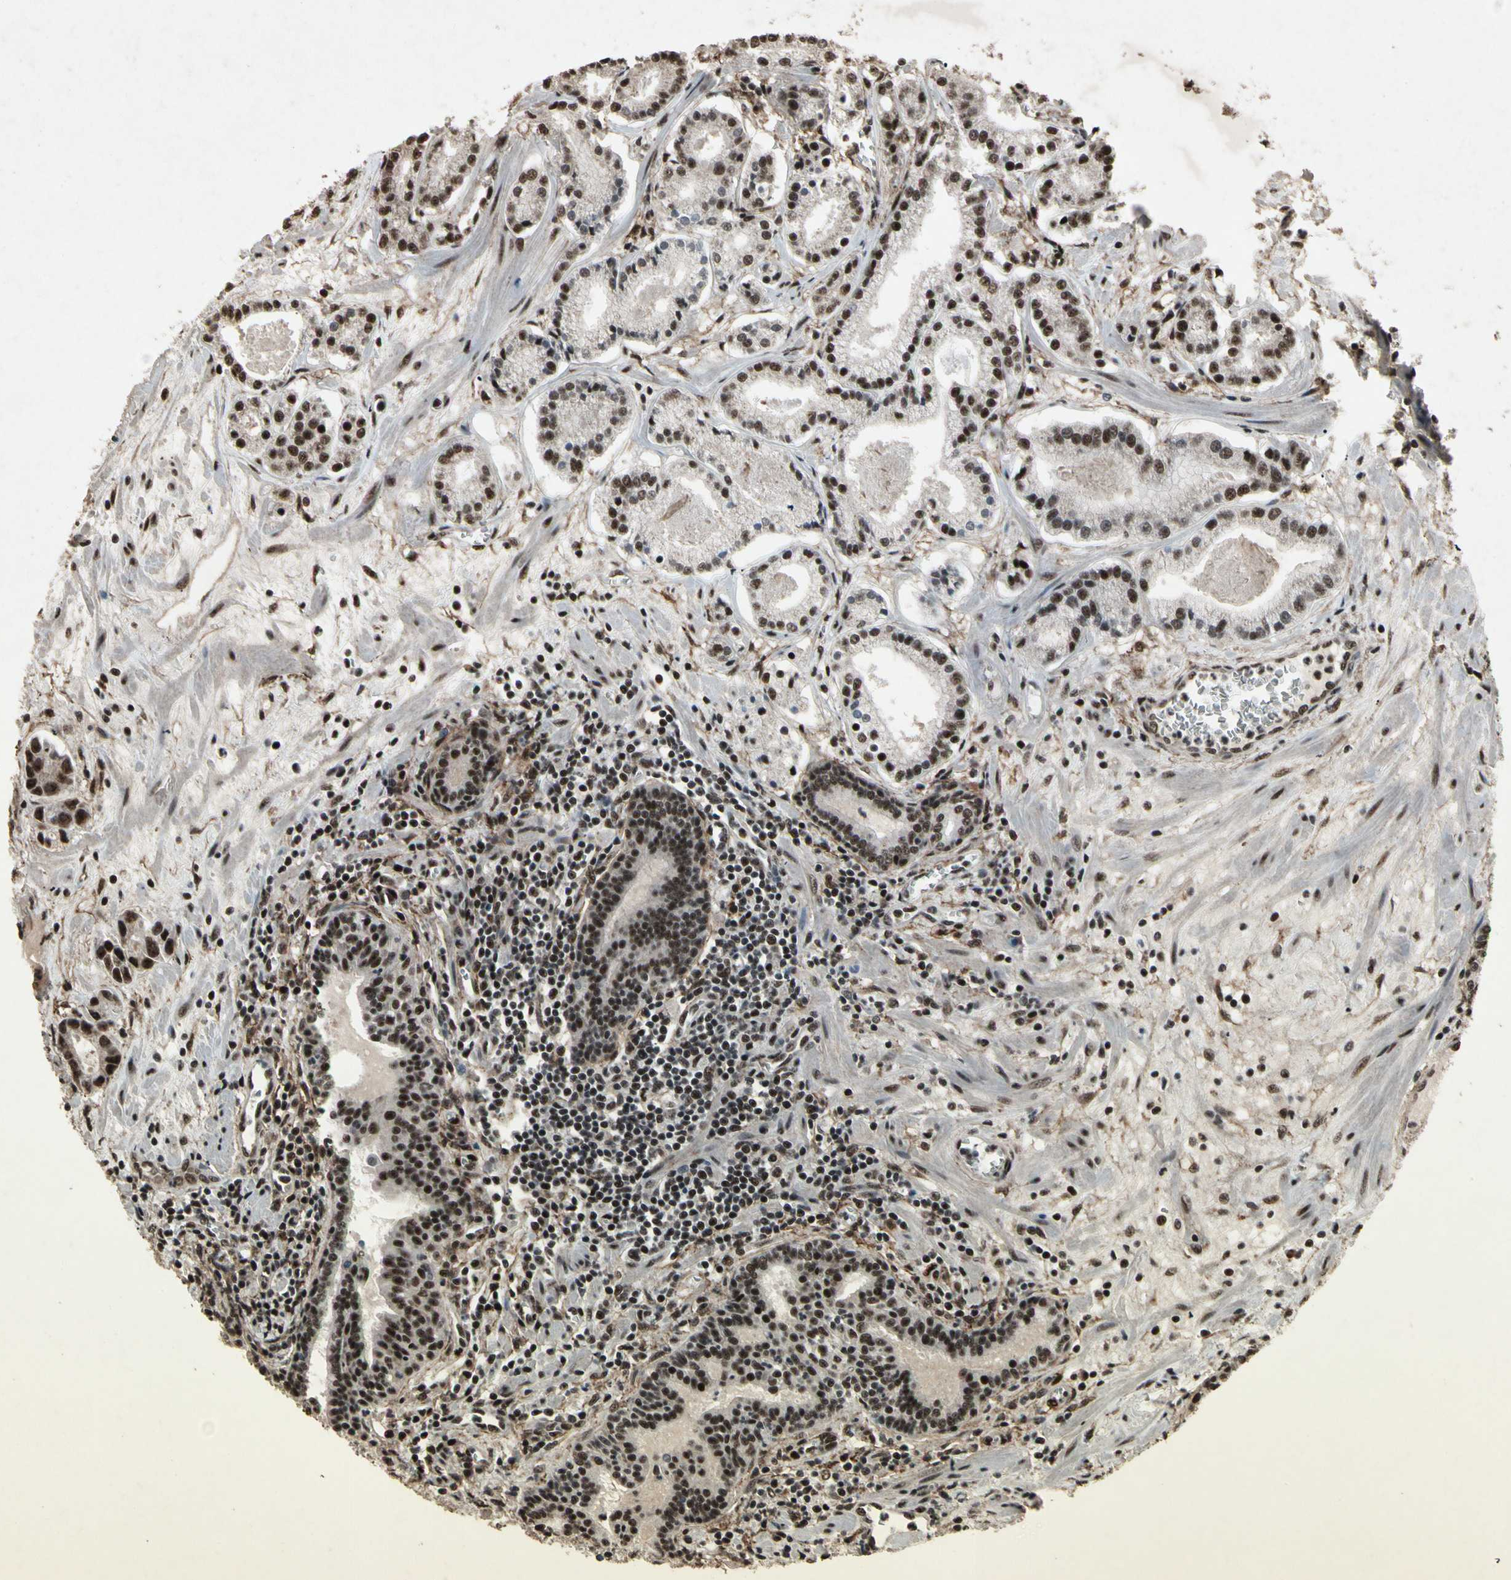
{"staining": {"intensity": "strong", "quantity": ">75%", "location": "nuclear"}, "tissue": "prostate cancer", "cell_type": "Tumor cells", "image_type": "cancer", "snomed": [{"axis": "morphology", "description": "Adenocarcinoma, Low grade"}, {"axis": "topography", "description": "Prostate"}], "caption": "Protein staining of prostate cancer tissue reveals strong nuclear expression in approximately >75% of tumor cells. (Stains: DAB in brown, nuclei in blue, Microscopy: brightfield microscopy at high magnification).", "gene": "TBX2", "patient": {"sex": "male", "age": 59}}